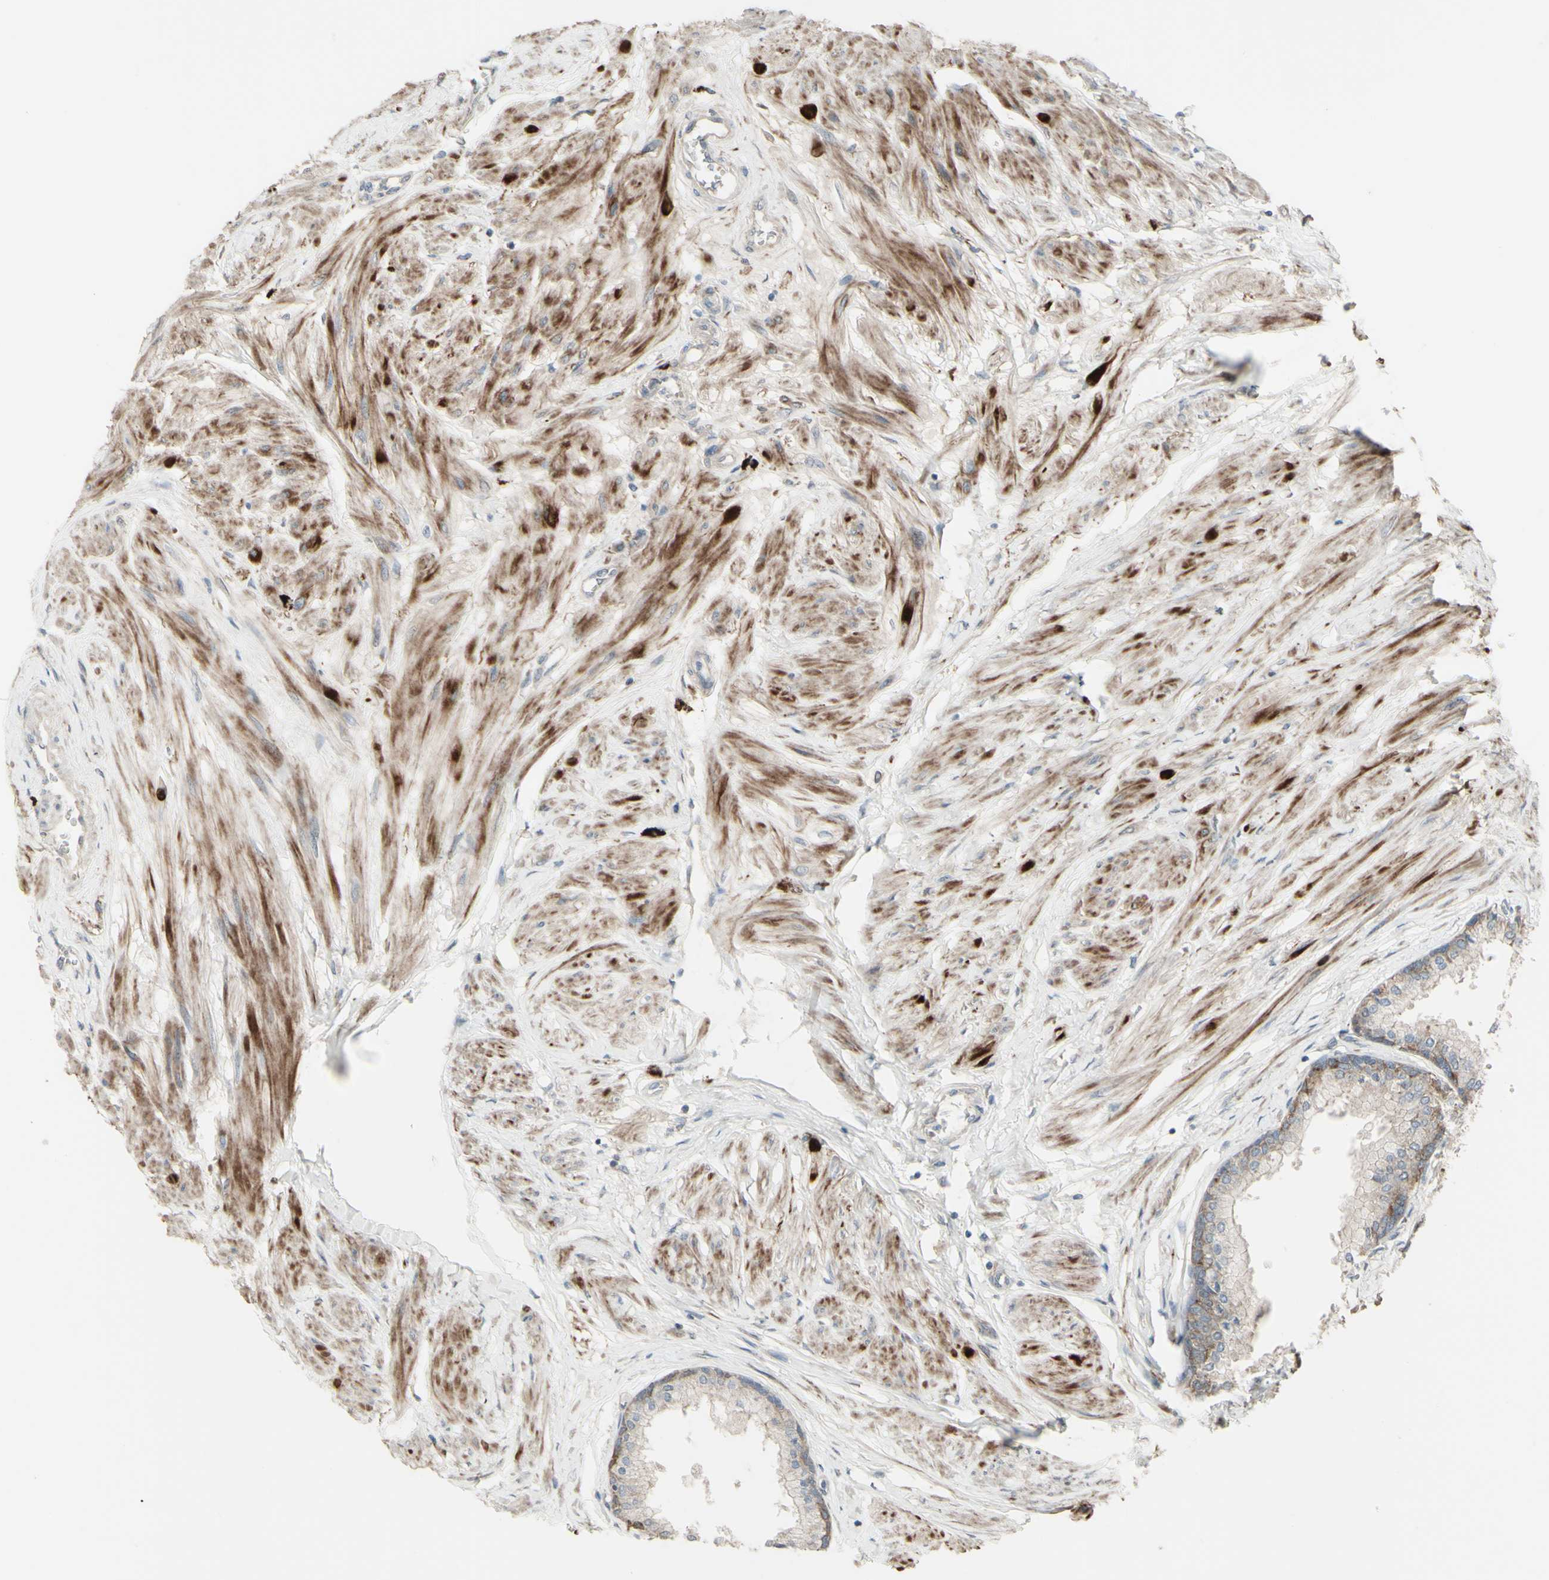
{"staining": {"intensity": "weak", "quantity": ">75%", "location": "cytoplasmic/membranous"}, "tissue": "prostate", "cell_type": "Glandular cells", "image_type": "normal", "snomed": [{"axis": "morphology", "description": "Normal tissue, NOS"}, {"axis": "topography", "description": "Prostate"}, {"axis": "topography", "description": "Seminal veicle"}], "caption": "Immunohistochemistry (DAB) staining of benign human prostate exhibits weak cytoplasmic/membranous protein positivity in about >75% of glandular cells.", "gene": "GRAMD1B", "patient": {"sex": "male", "age": 60}}